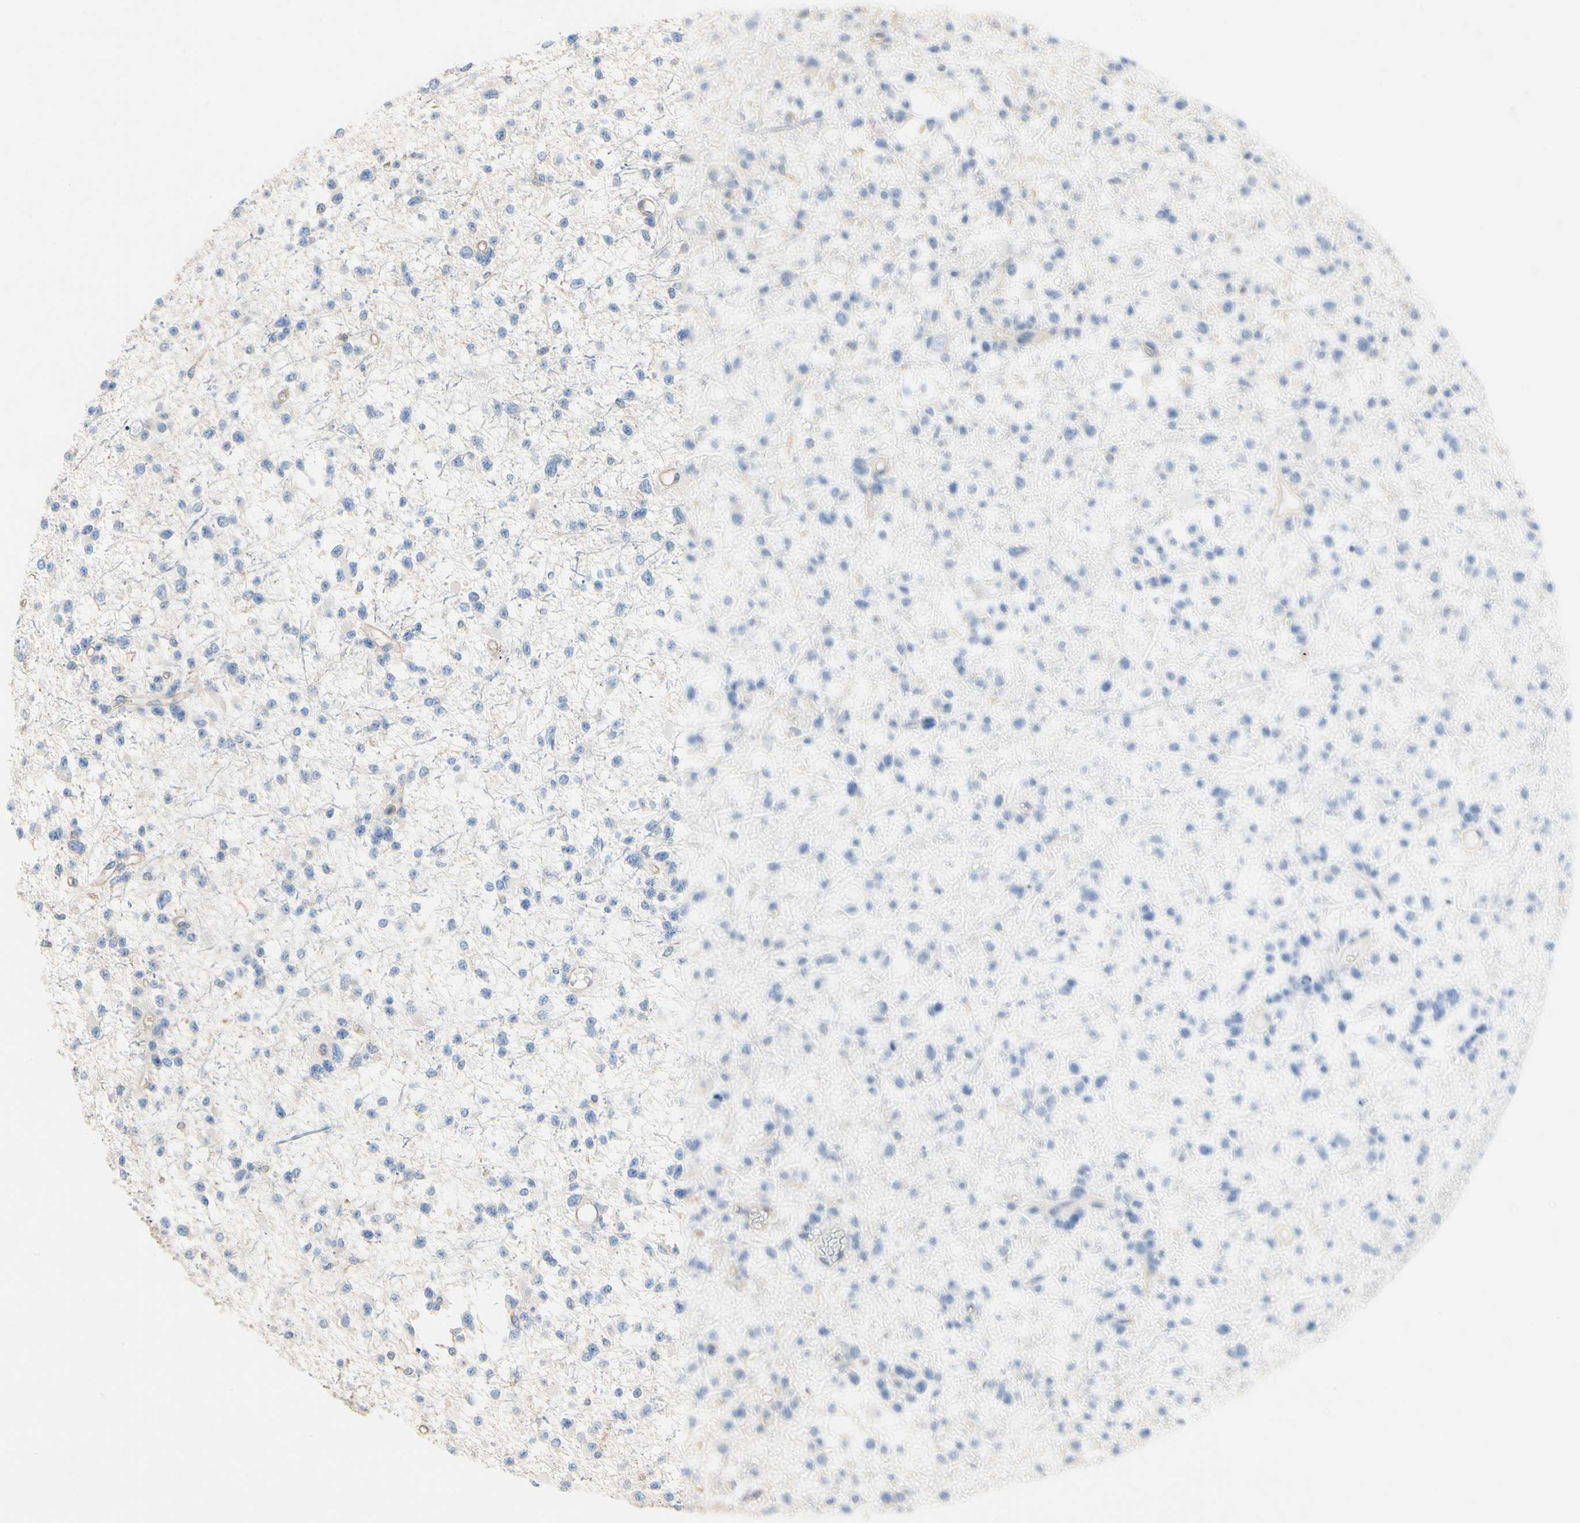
{"staining": {"intensity": "weak", "quantity": "<25%", "location": "cytoplasmic/membranous"}, "tissue": "glioma", "cell_type": "Tumor cells", "image_type": "cancer", "snomed": [{"axis": "morphology", "description": "Glioma, malignant, Low grade"}, {"axis": "topography", "description": "Brain"}], "caption": "IHC of glioma exhibits no staining in tumor cells.", "gene": "PDZK1", "patient": {"sex": "female", "age": 22}}